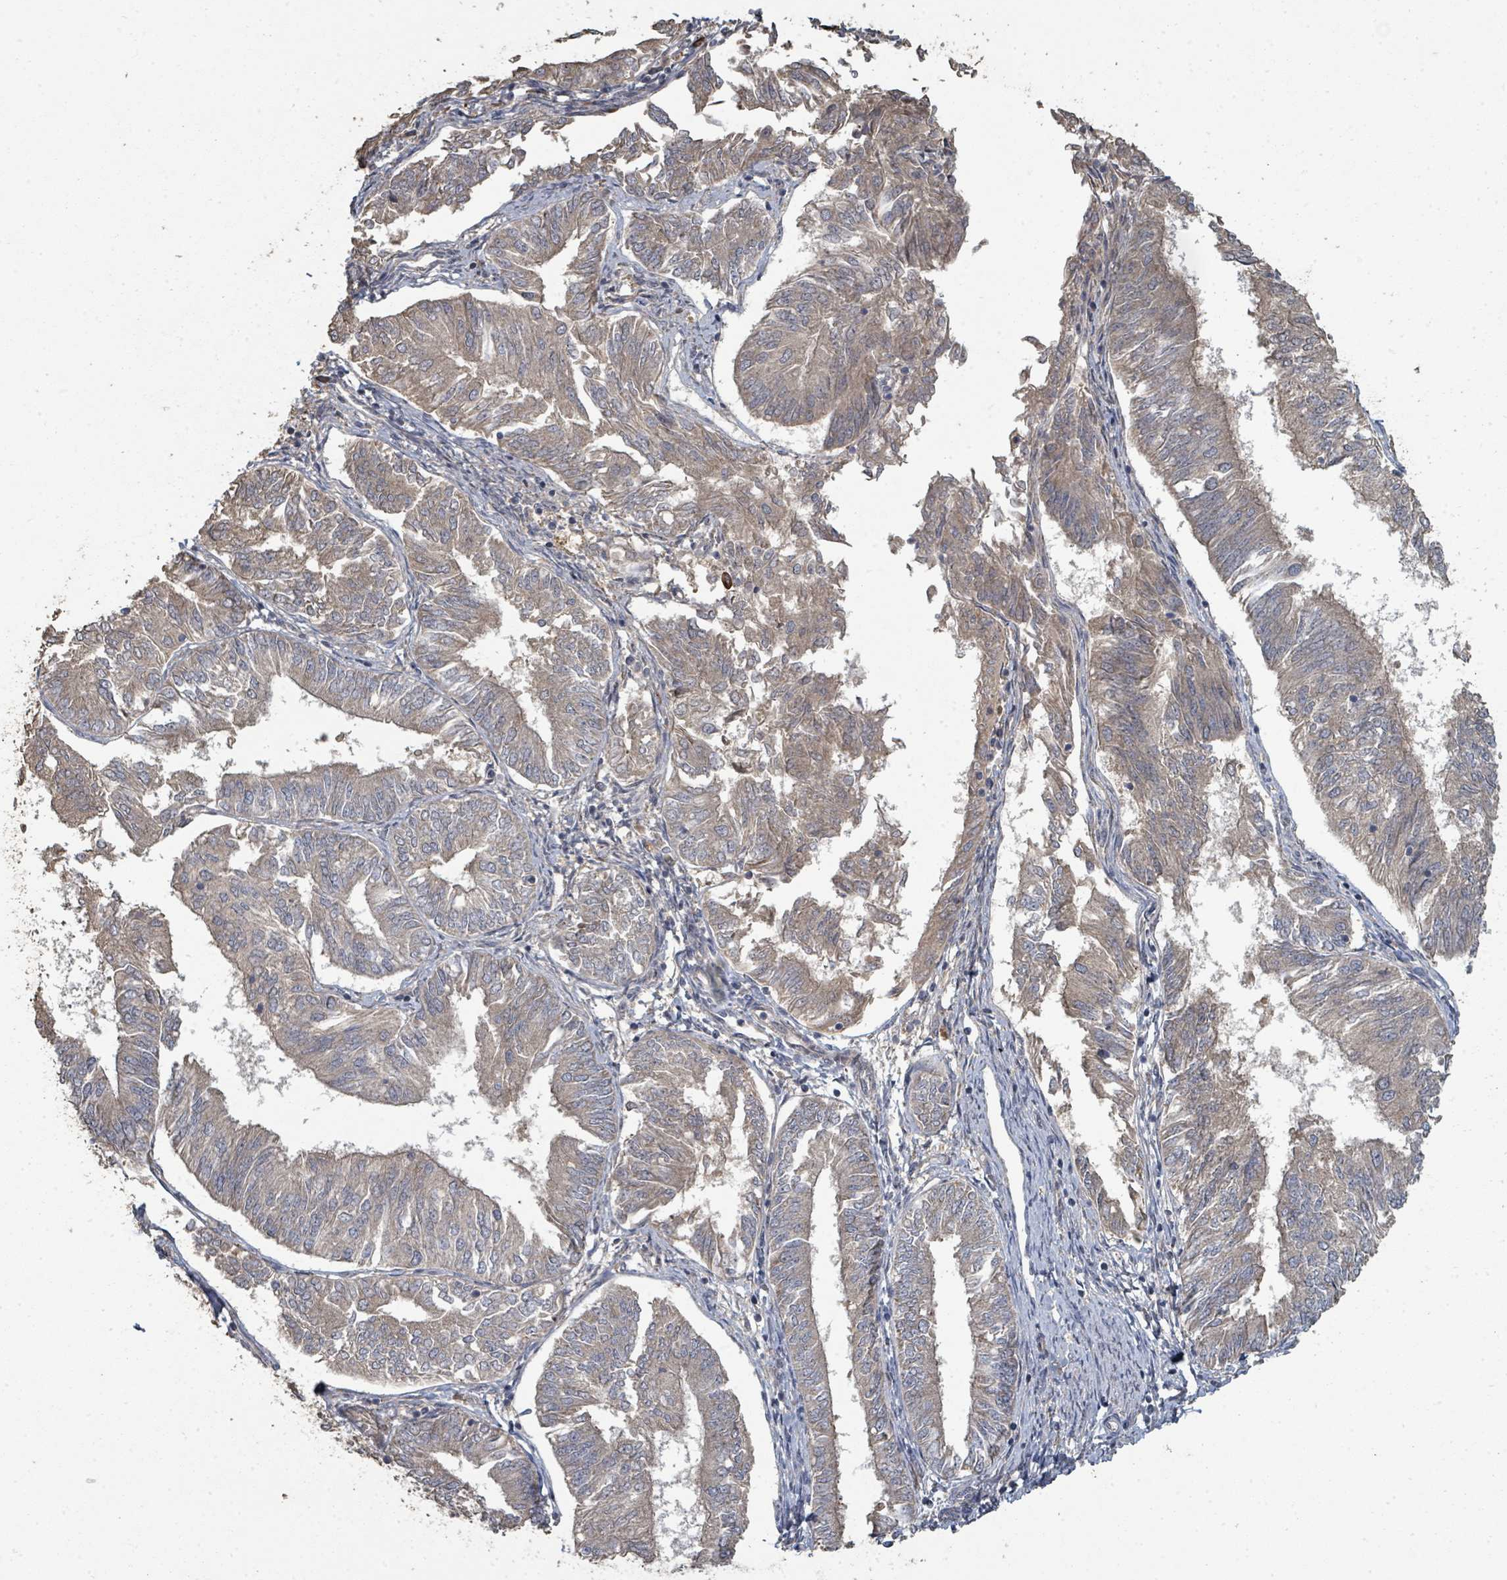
{"staining": {"intensity": "weak", "quantity": ">75%", "location": "cytoplasmic/membranous"}, "tissue": "endometrial cancer", "cell_type": "Tumor cells", "image_type": "cancer", "snomed": [{"axis": "morphology", "description": "Adenocarcinoma, NOS"}, {"axis": "topography", "description": "Endometrium"}], "caption": "Adenocarcinoma (endometrial) tissue shows weak cytoplasmic/membranous positivity in approximately >75% of tumor cells", "gene": "WDFY1", "patient": {"sex": "female", "age": 58}}